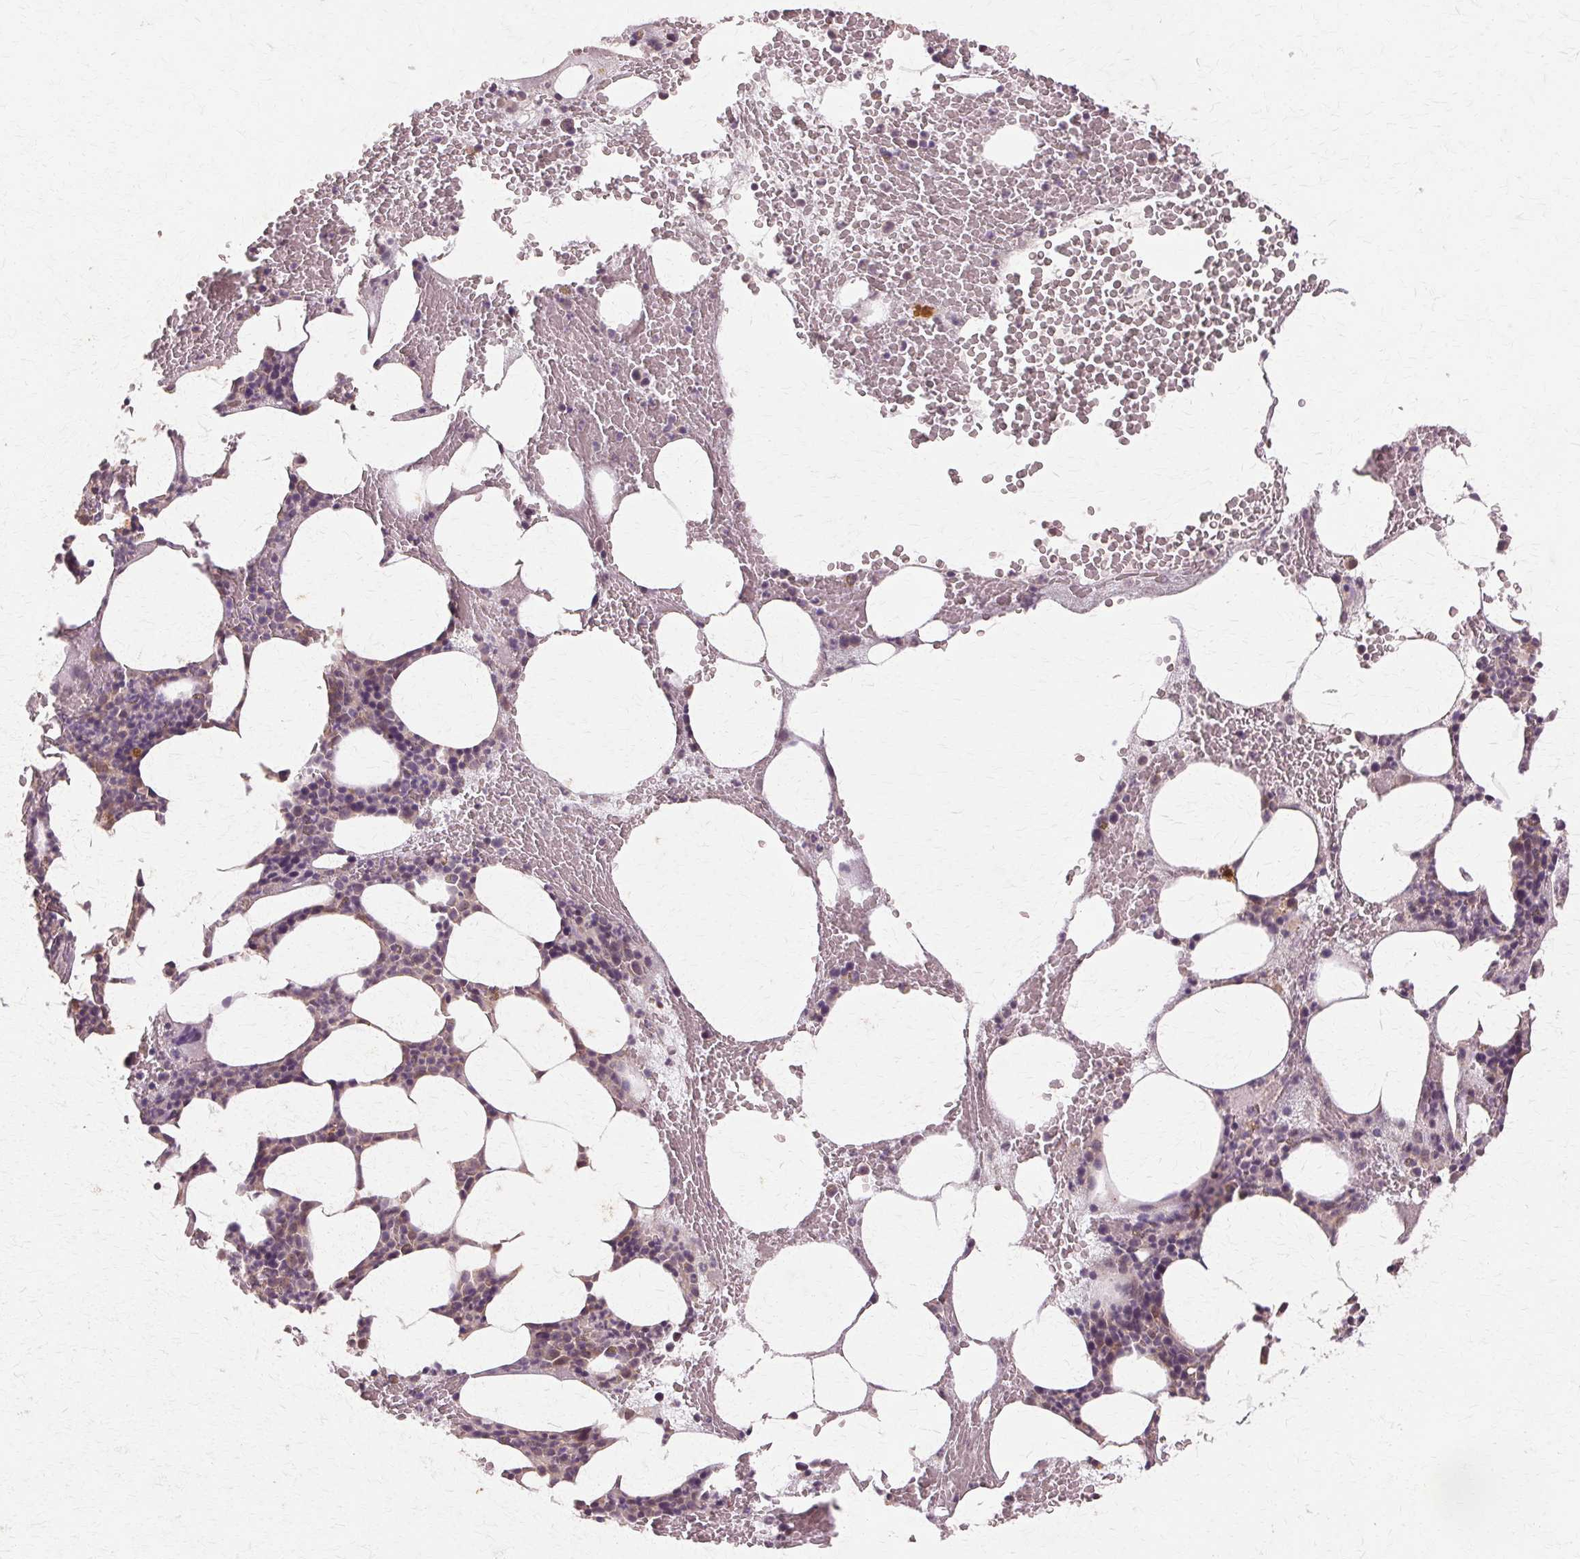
{"staining": {"intensity": "weak", "quantity": "25%-75%", "location": "nuclear"}, "tissue": "bone marrow", "cell_type": "Hematopoietic cells", "image_type": "normal", "snomed": [{"axis": "morphology", "description": "Normal tissue, NOS"}, {"axis": "topography", "description": "Bone marrow"}], "caption": "Hematopoietic cells reveal low levels of weak nuclear staining in approximately 25%-75% of cells in benign human bone marrow.", "gene": "PRMT5", "patient": {"sex": "male", "age": 89}}